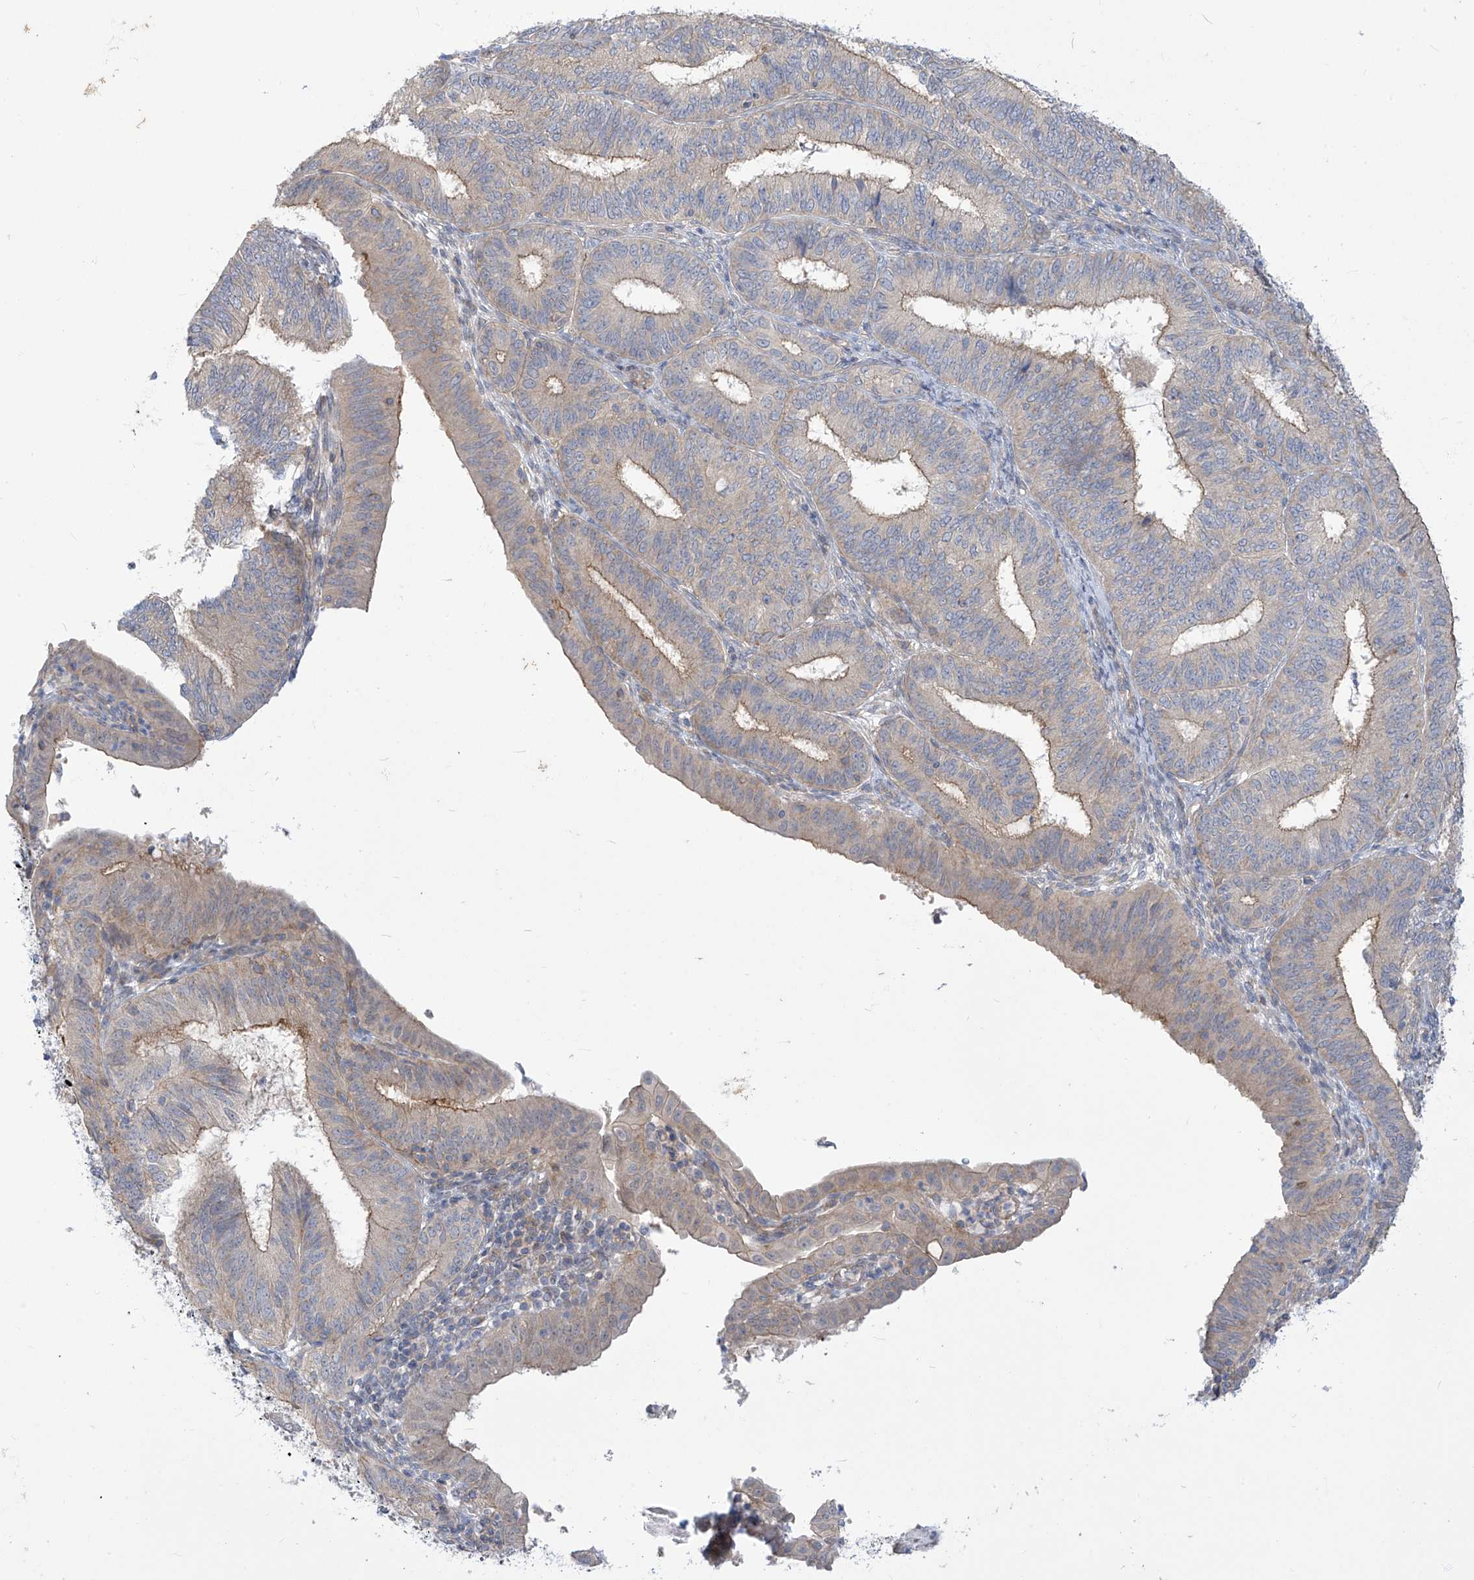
{"staining": {"intensity": "moderate", "quantity": "<25%", "location": "cytoplasmic/membranous"}, "tissue": "endometrial cancer", "cell_type": "Tumor cells", "image_type": "cancer", "snomed": [{"axis": "morphology", "description": "Adenocarcinoma, NOS"}, {"axis": "topography", "description": "Endometrium"}], "caption": "The micrograph exhibits a brown stain indicating the presence of a protein in the cytoplasmic/membranous of tumor cells in endometrial cancer (adenocarcinoma). (DAB (3,3'-diaminobenzidine) IHC, brown staining for protein, blue staining for nuclei).", "gene": "ADAT2", "patient": {"sex": "female", "age": 51}}